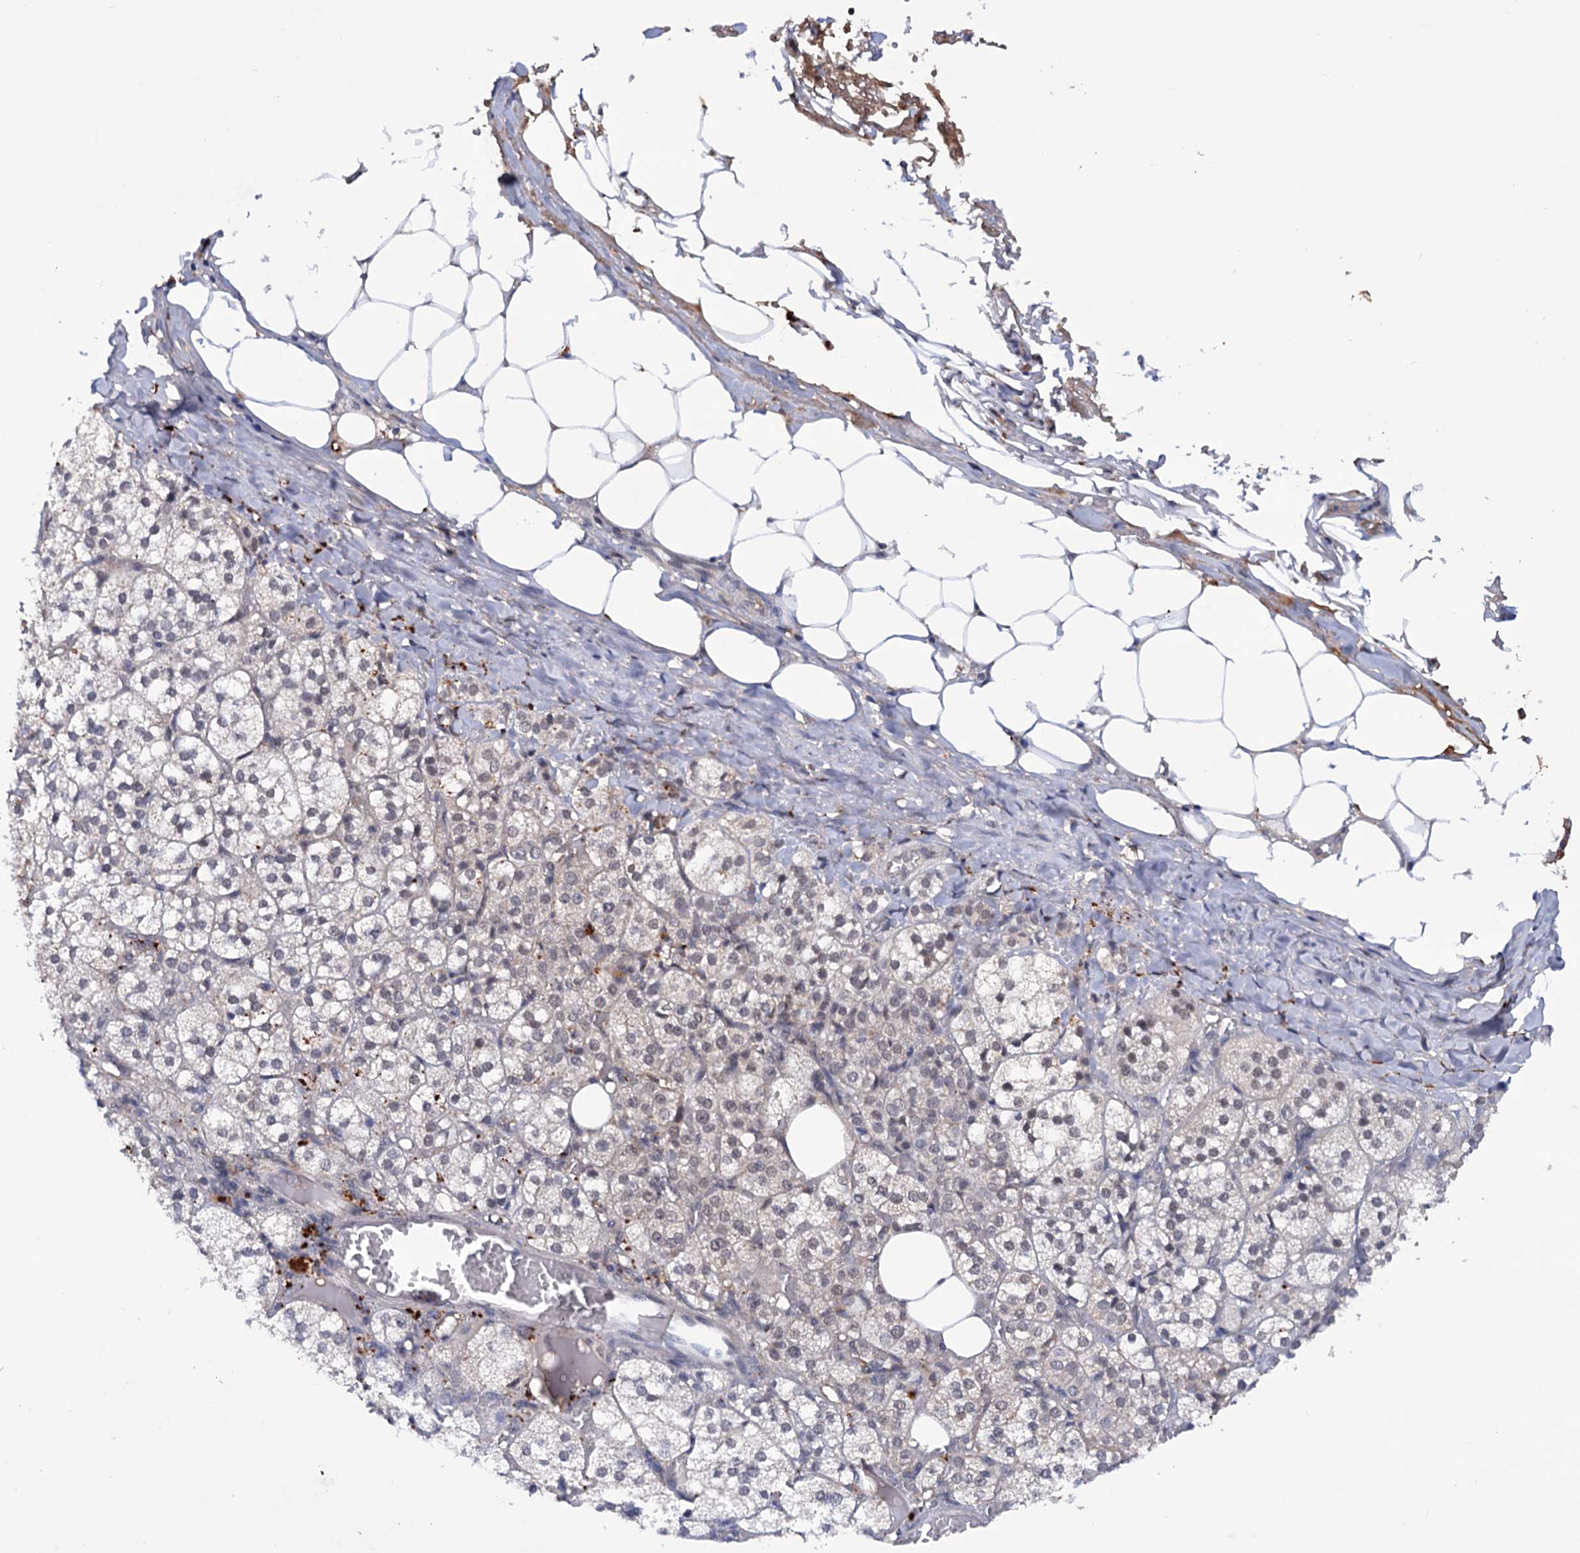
{"staining": {"intensity": "moderate", "quantity": "25%-75%", "location": "cytoplasmic/membranous,nuclear"}, "tissue": "adrenal gland", "cell_type": "Glandular cells", "image_type": "normal", "snomed": [{"axis": "morphology", "description": "Normal tissue, NOS"}, {"axis": "topography", "description": "Adrenal gland"}], "caption": "Protein analysis of normal adrenal gland displays moderate cytoplasmic/membranous,nuclear positivity in approximately 25%-75% of glandular cells. The staining was performed using DAB (3,3'-diaminobenzidine) to visualize the protein expression in brown, while the nuclei were stained in blue with hematoxylin (Magnification: 20x).", "gene": "TBC1D12", "patient": {"sex": "female", "age": 61}}